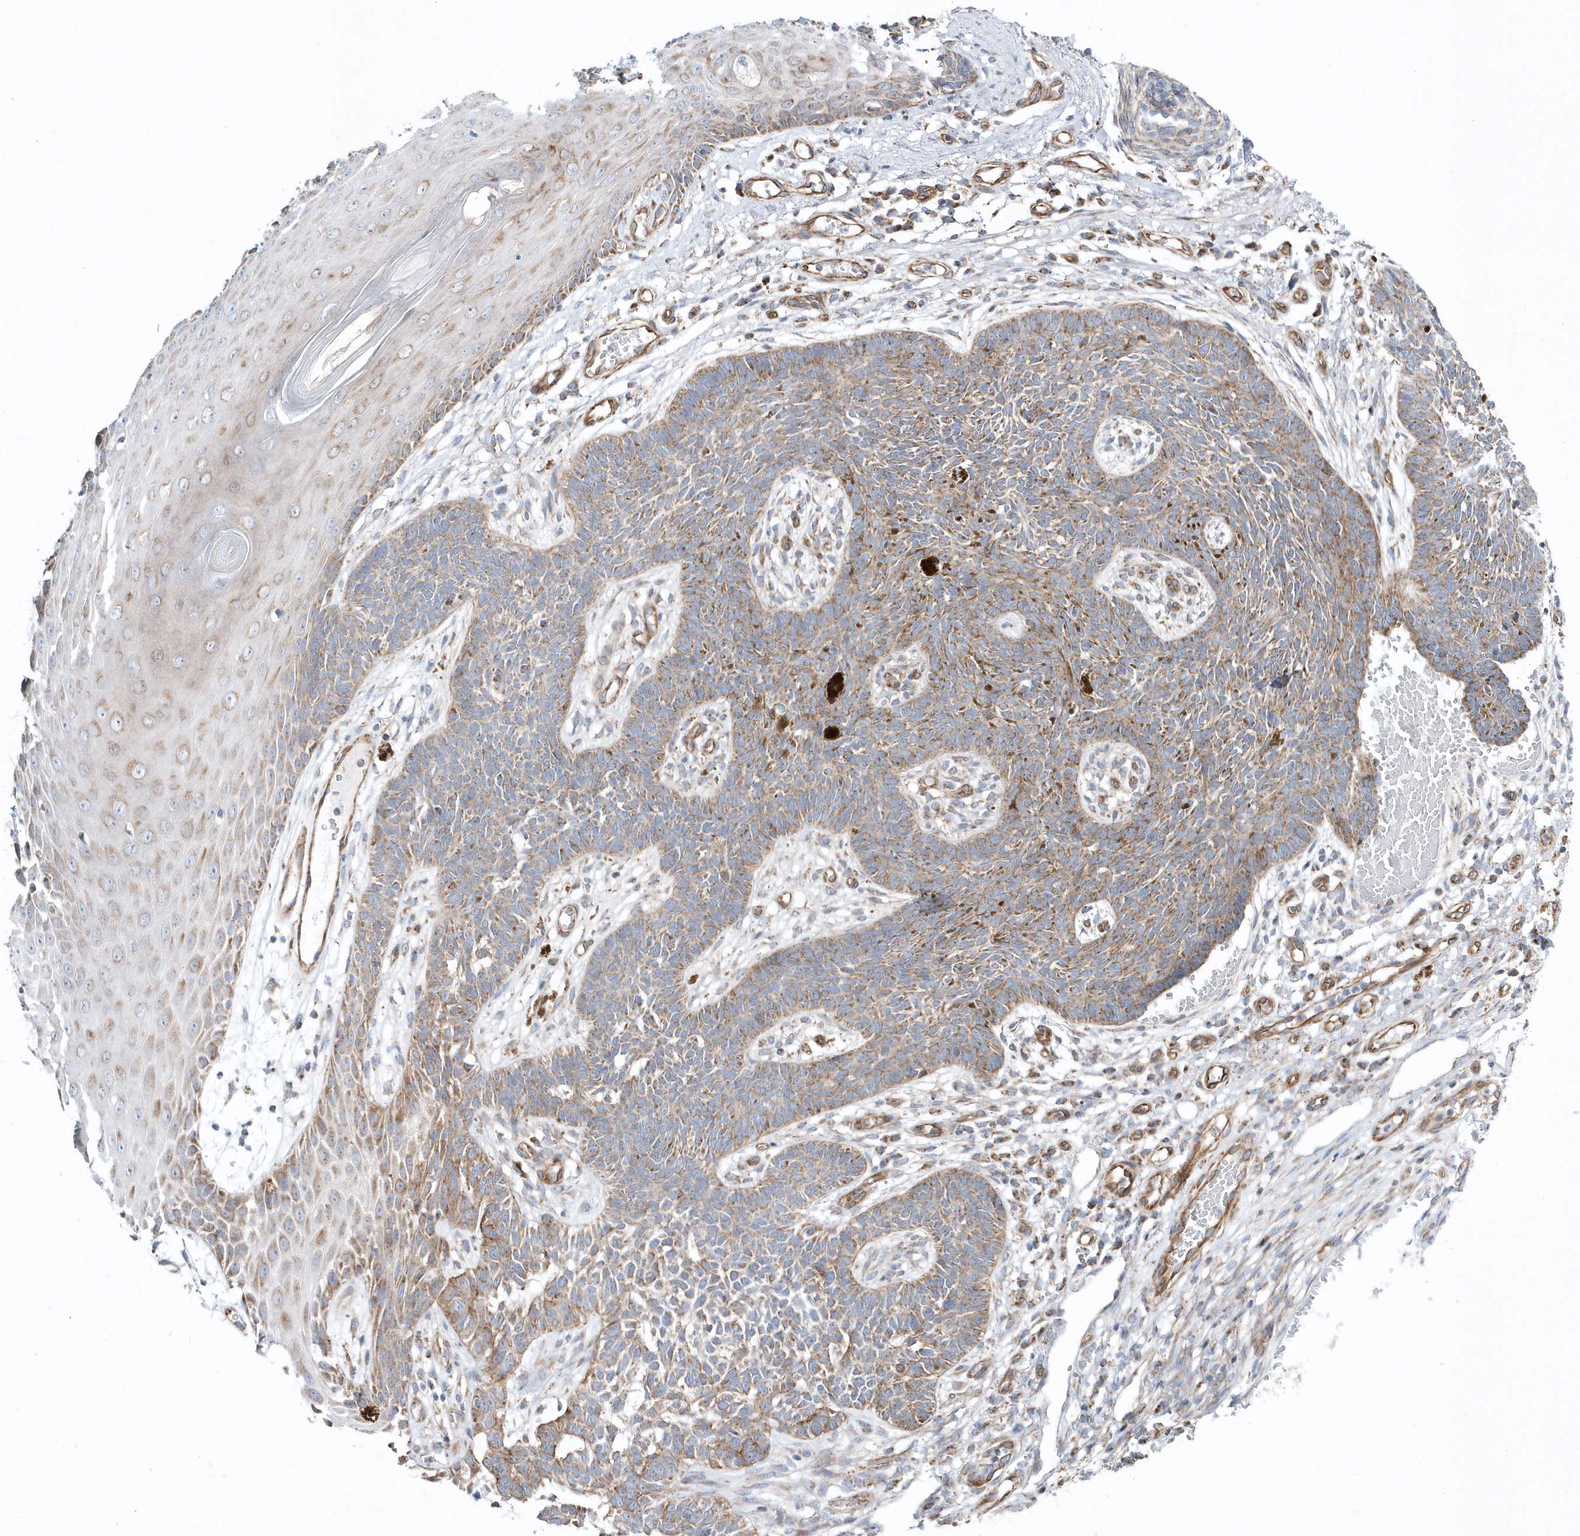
{"staining": {"intensity": "moderate", "quantity": ">75%", "location": "cytoplasmic/membranous"}, "tissue": "skin cancer", "cell_type": "Tumor cells", "image_type": "cancer", "snomed": [{"axis": "morphology", "description": "Basal cell carcinoma"}, {"axis": "topography", "description": "Skin"}], "caption": "Immunohistochemical staining of basal cell carcinoma (skin) demonstrates medium levels of moderate cytoplasmic/membranous protein staining in about >75% of tumor cells.", "gene": "OPA1", "patient": {"sex": "female", "age": 84}}